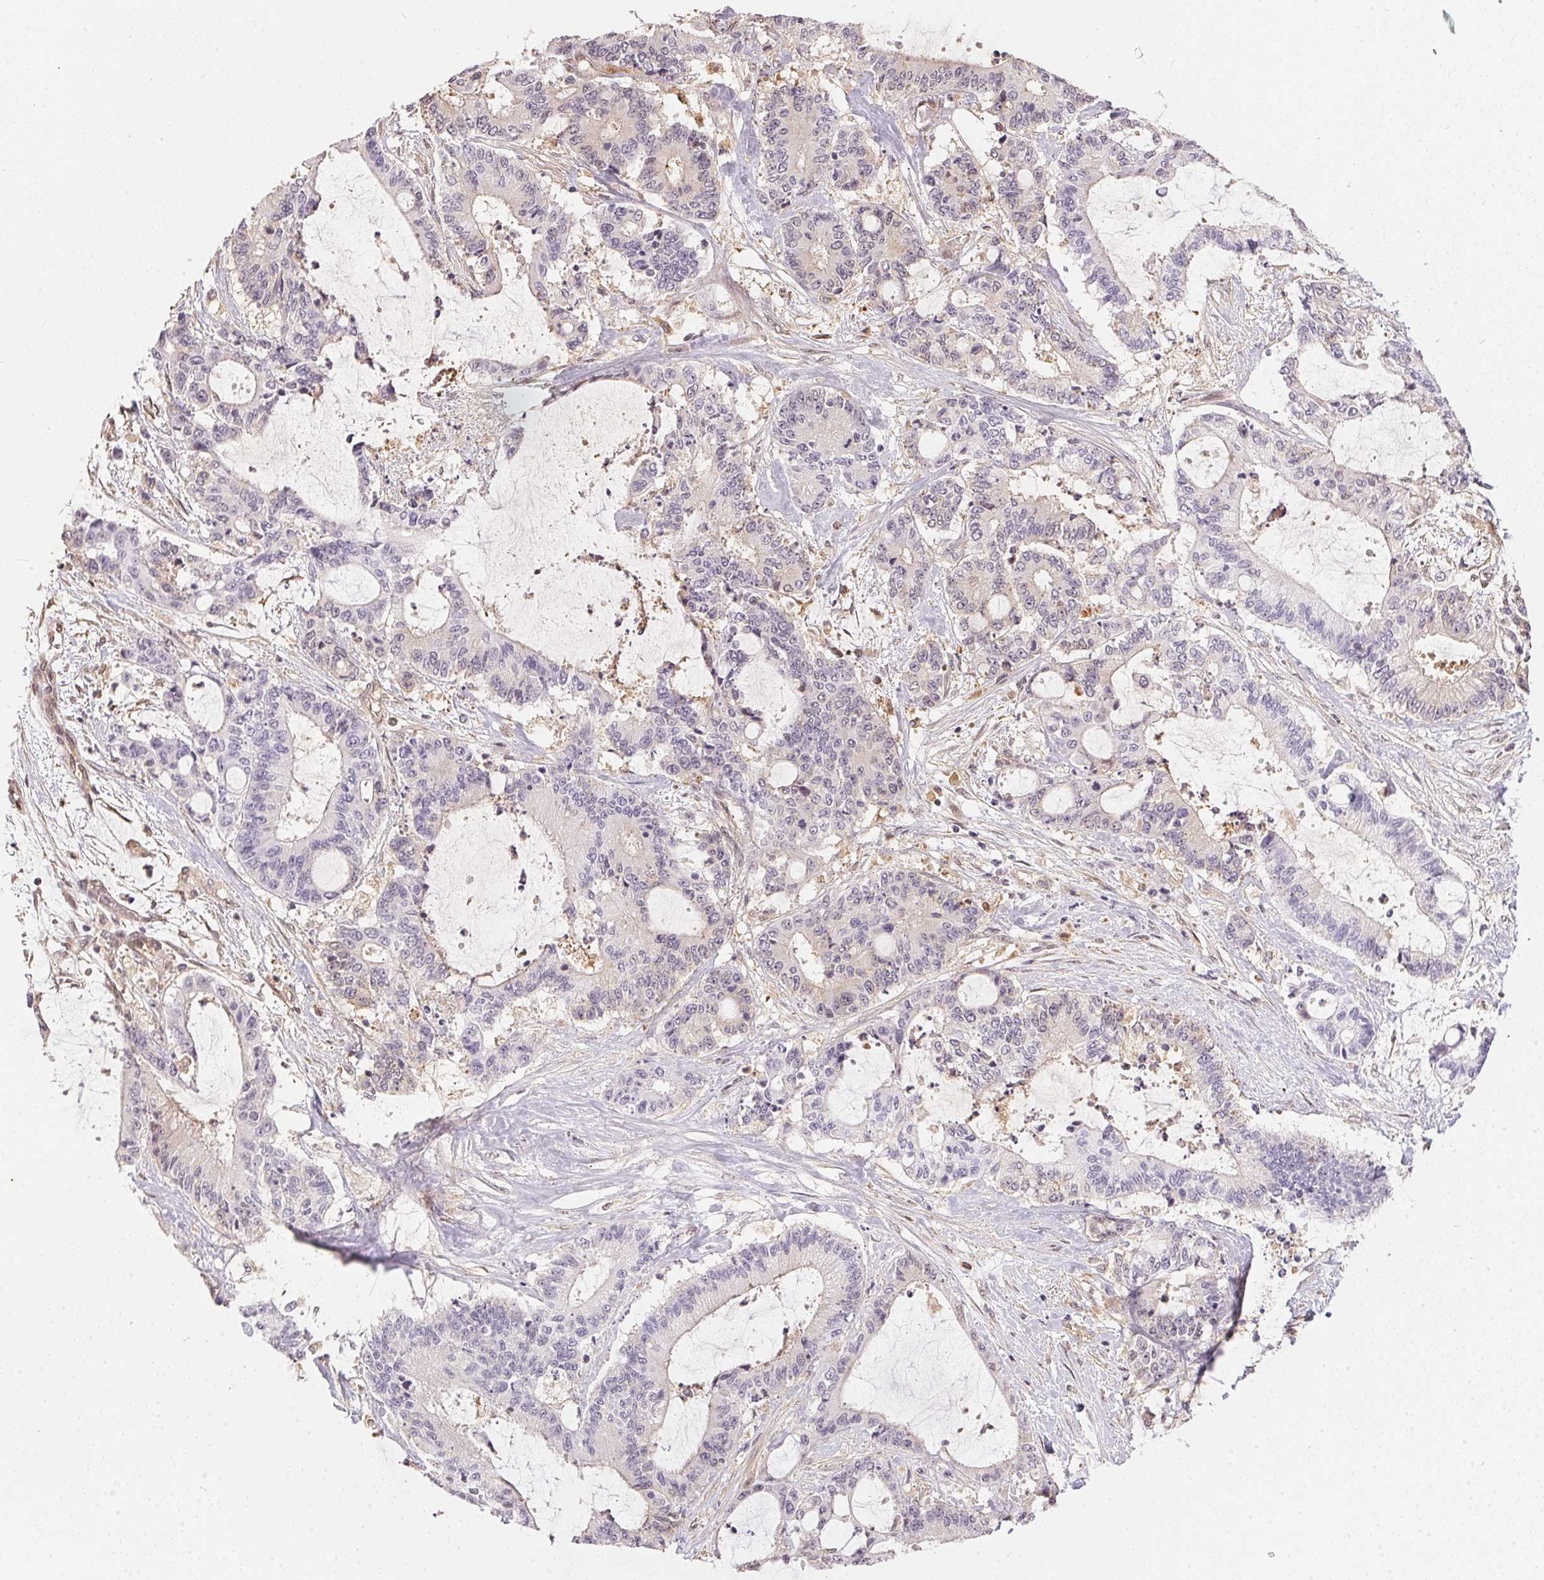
{"staining": {"intensity": "negative", "quantity": "none", "location": "none"}, "tissue": "liver cancer", "cell_type": "Tumor cells", "image_type": "cancer", "snomed": [{"axis": "morphology", "description": "Cholangiocarcinoma"}, {"axis": "topography", "description": "Liver"}], "caption": "There is no significant positivity in tumor cells of liver cancer (cholangiocarcinoma).", "gene": "BLMH", "patient": {"sex": "female", "age": 73}}